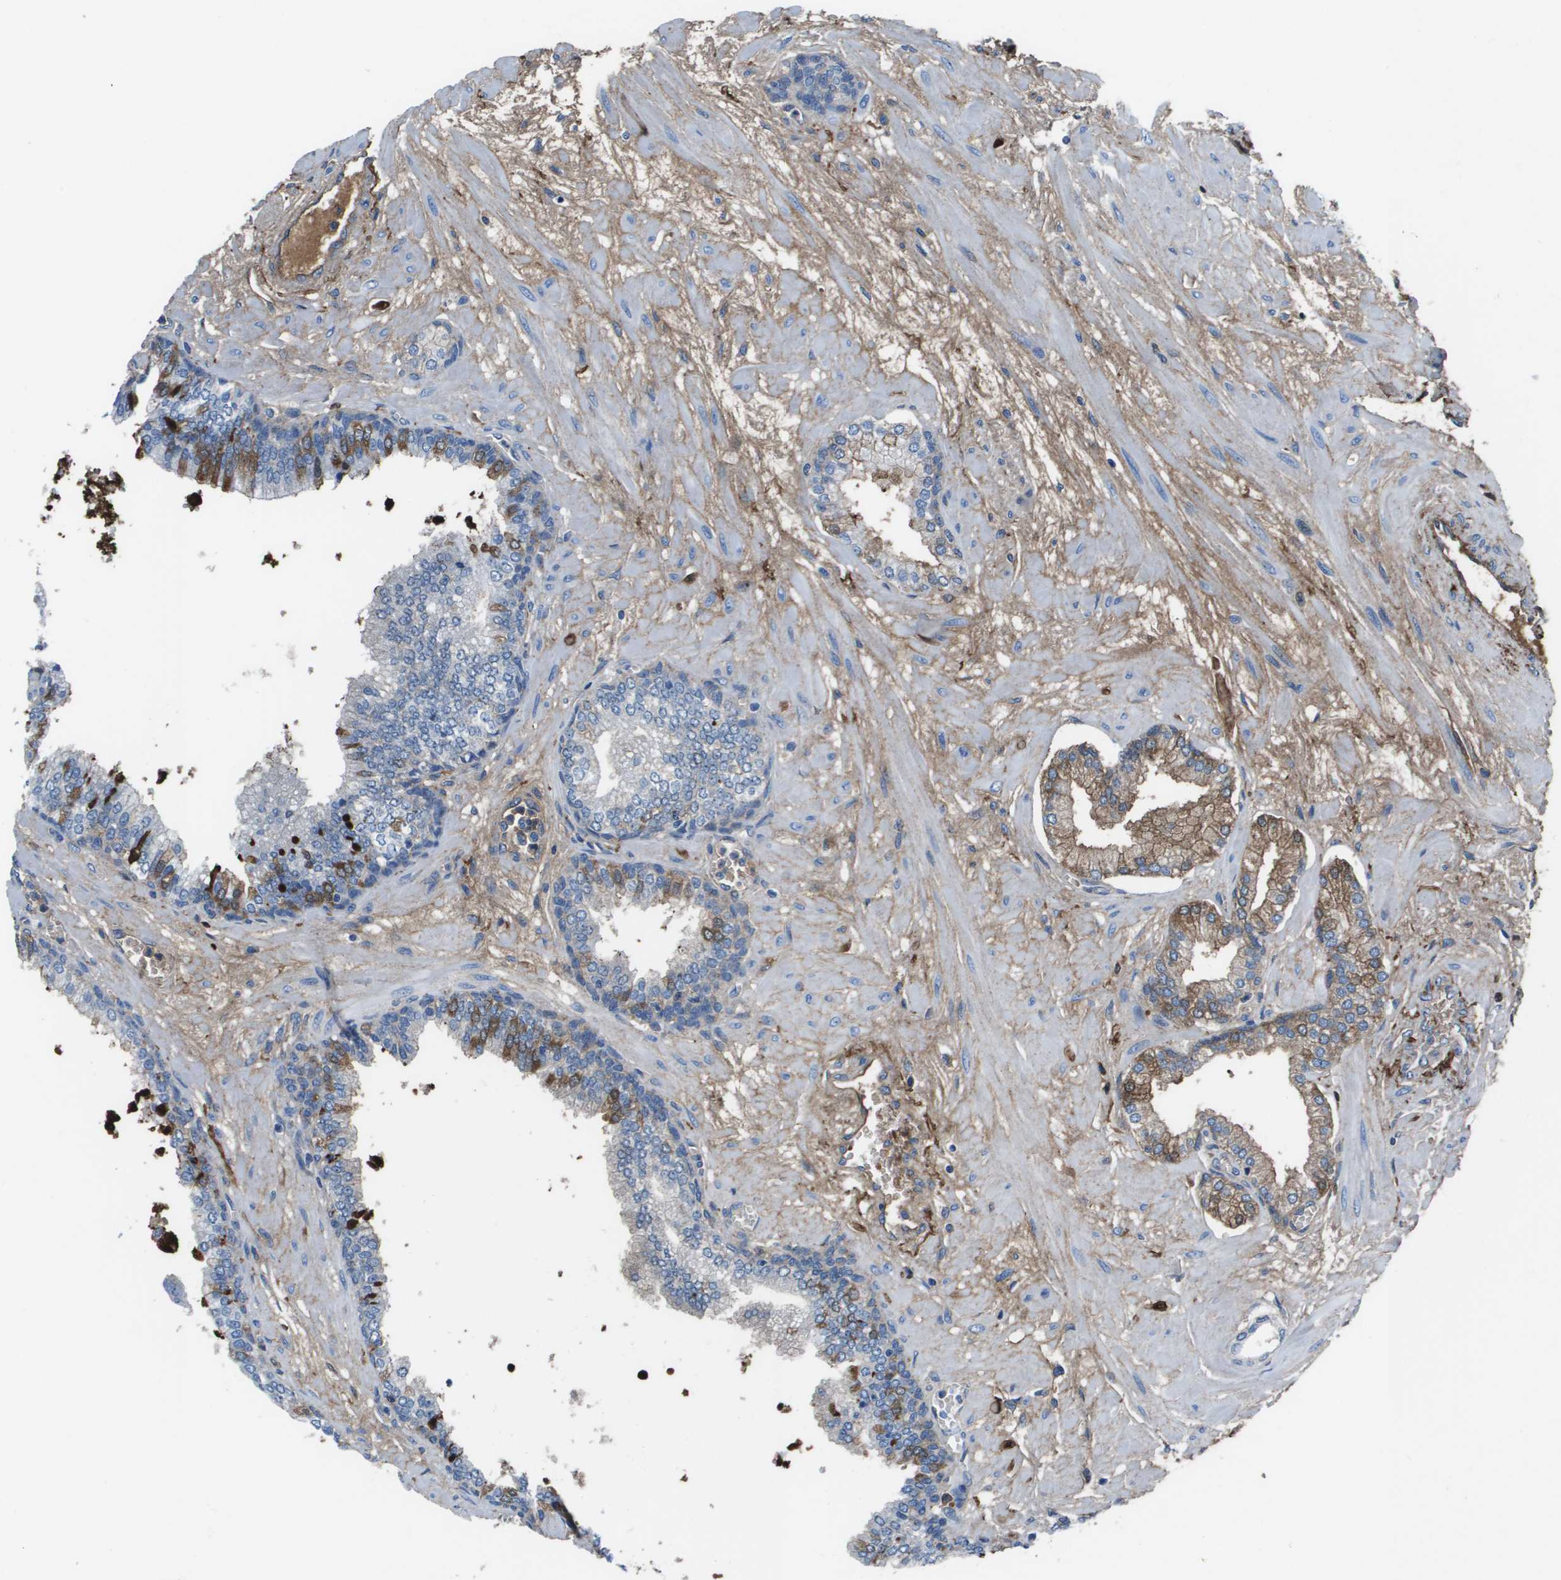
{"staining": {"intensity": "moderate", "quantity": "<25%", "location": "cytoplasmic/membranous"}, "tissue": "prostate", "cell_type": "Glandular cells", "image_type": "normal", "snomed": [{"axis": "morphology", "description": "Normal tissue, NOS"}, {"axis": "morphology", "description": "Urothelial carcinoma, Low grade"}, {"axis": "topography", "description": "Urinary bladder"}, {"axis": "topography", "description": "Prostate"}], "caption": "Glandular cells exhibit low levels of moderate cytoplasmic/membranous expression in approximately <25% of cells in unremarkable prostate. (DAB IHC, brown staining for protein, blue staining for nuclei).", "gene": "VTN", "patient": {"sex": "male", "age": 60}}